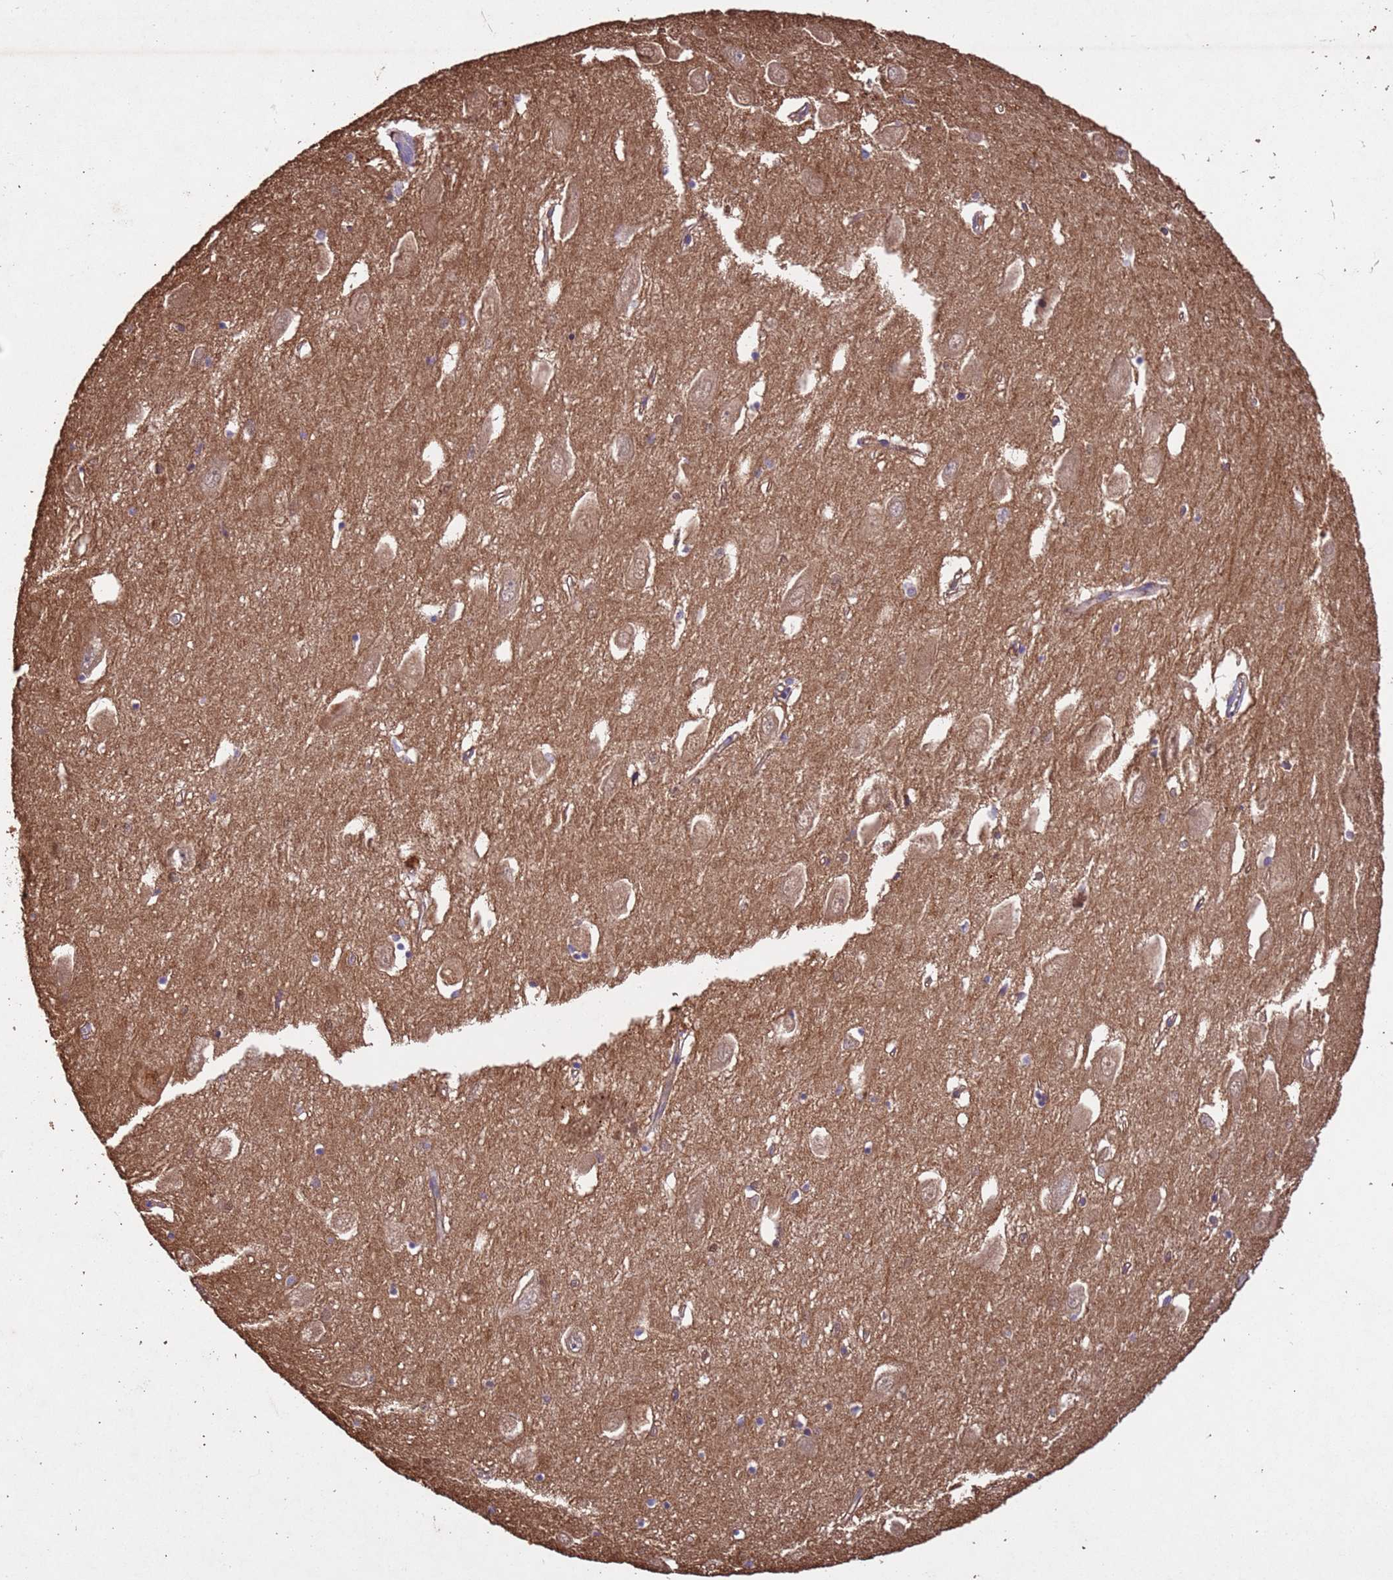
{"staining": {"intensity": "negative", "quantity": "none", "location": "none"}, "tissue": "hippocampus", "cell_type": "Glial cells", "image_type": "normal", "snomed": [{"axis": "morphology", "description": "Normal tissue, NOS"}, {"axis": "topography", "description": "Hippocampus"}], "caption": "DAB (3,3'-diaminobenzidine) immunohistochemical staining of normal human hippocampus shows no significant positivity in glial cells.", "gene": "MTX3", "patient": {"sex": "female", "age": 64}}